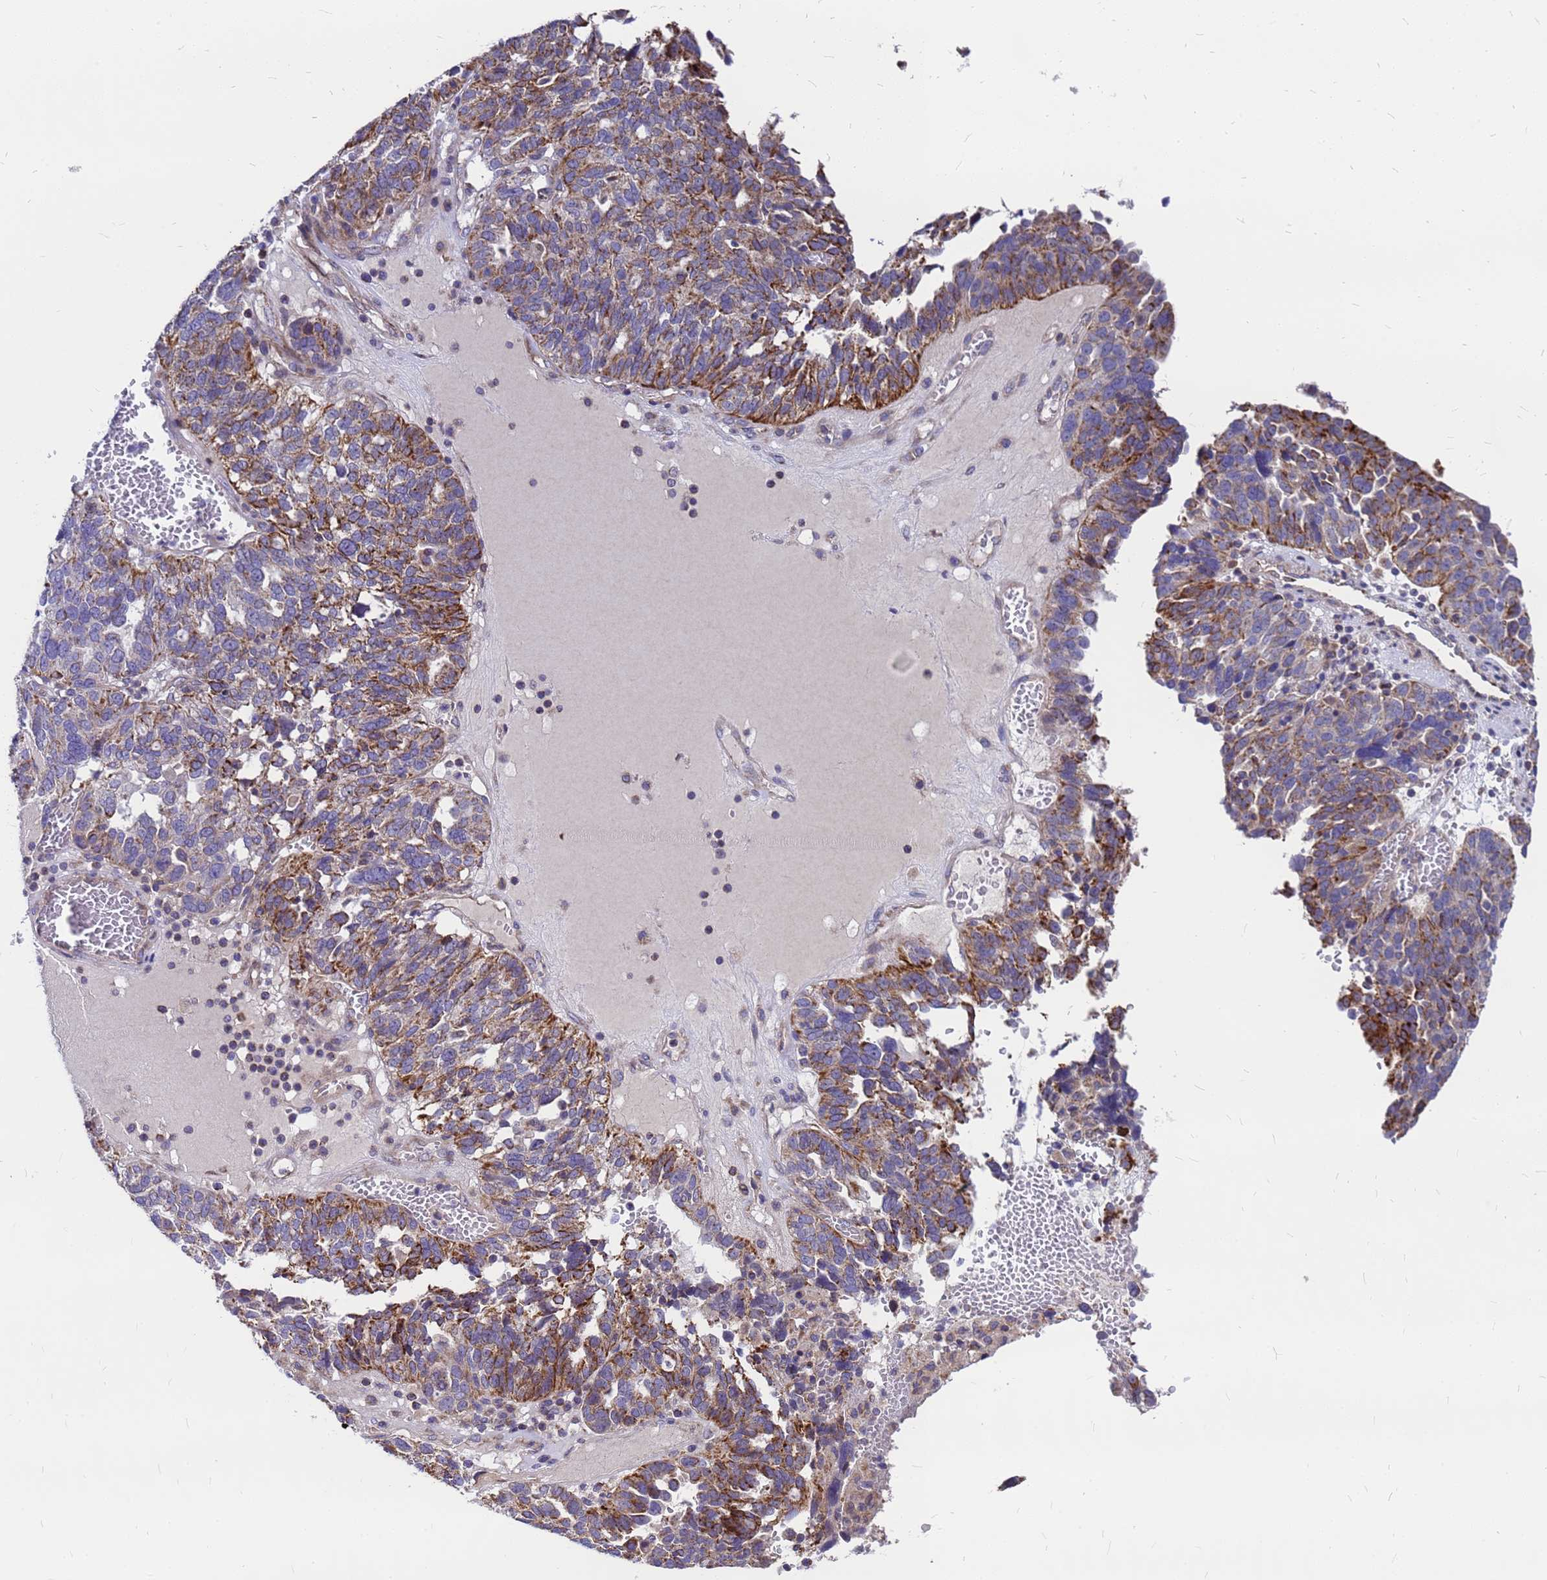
{"staining": {"intensity": "strong", "quantity": "25%-75%", "location": "cytoplasmic/membranous"}, "tissue": "ovarian cancer", "cell_type": "Tumor cells", "image_type": "cancer", "snomed": [{"axis": "morphology", "description": "Cystadenocarcinoma, serous, NOS"}, {"axis": "topography", "description": "Ovary"}], "caption": "This is an image of immunohistochemistry staining of ovarian serous cystadenocarcinoma, which shows strong positivity in the cytoplasmic/membranous of tumor cells.", "gene": "CMC4", "patient": {"sex": "female", "age": 59}}